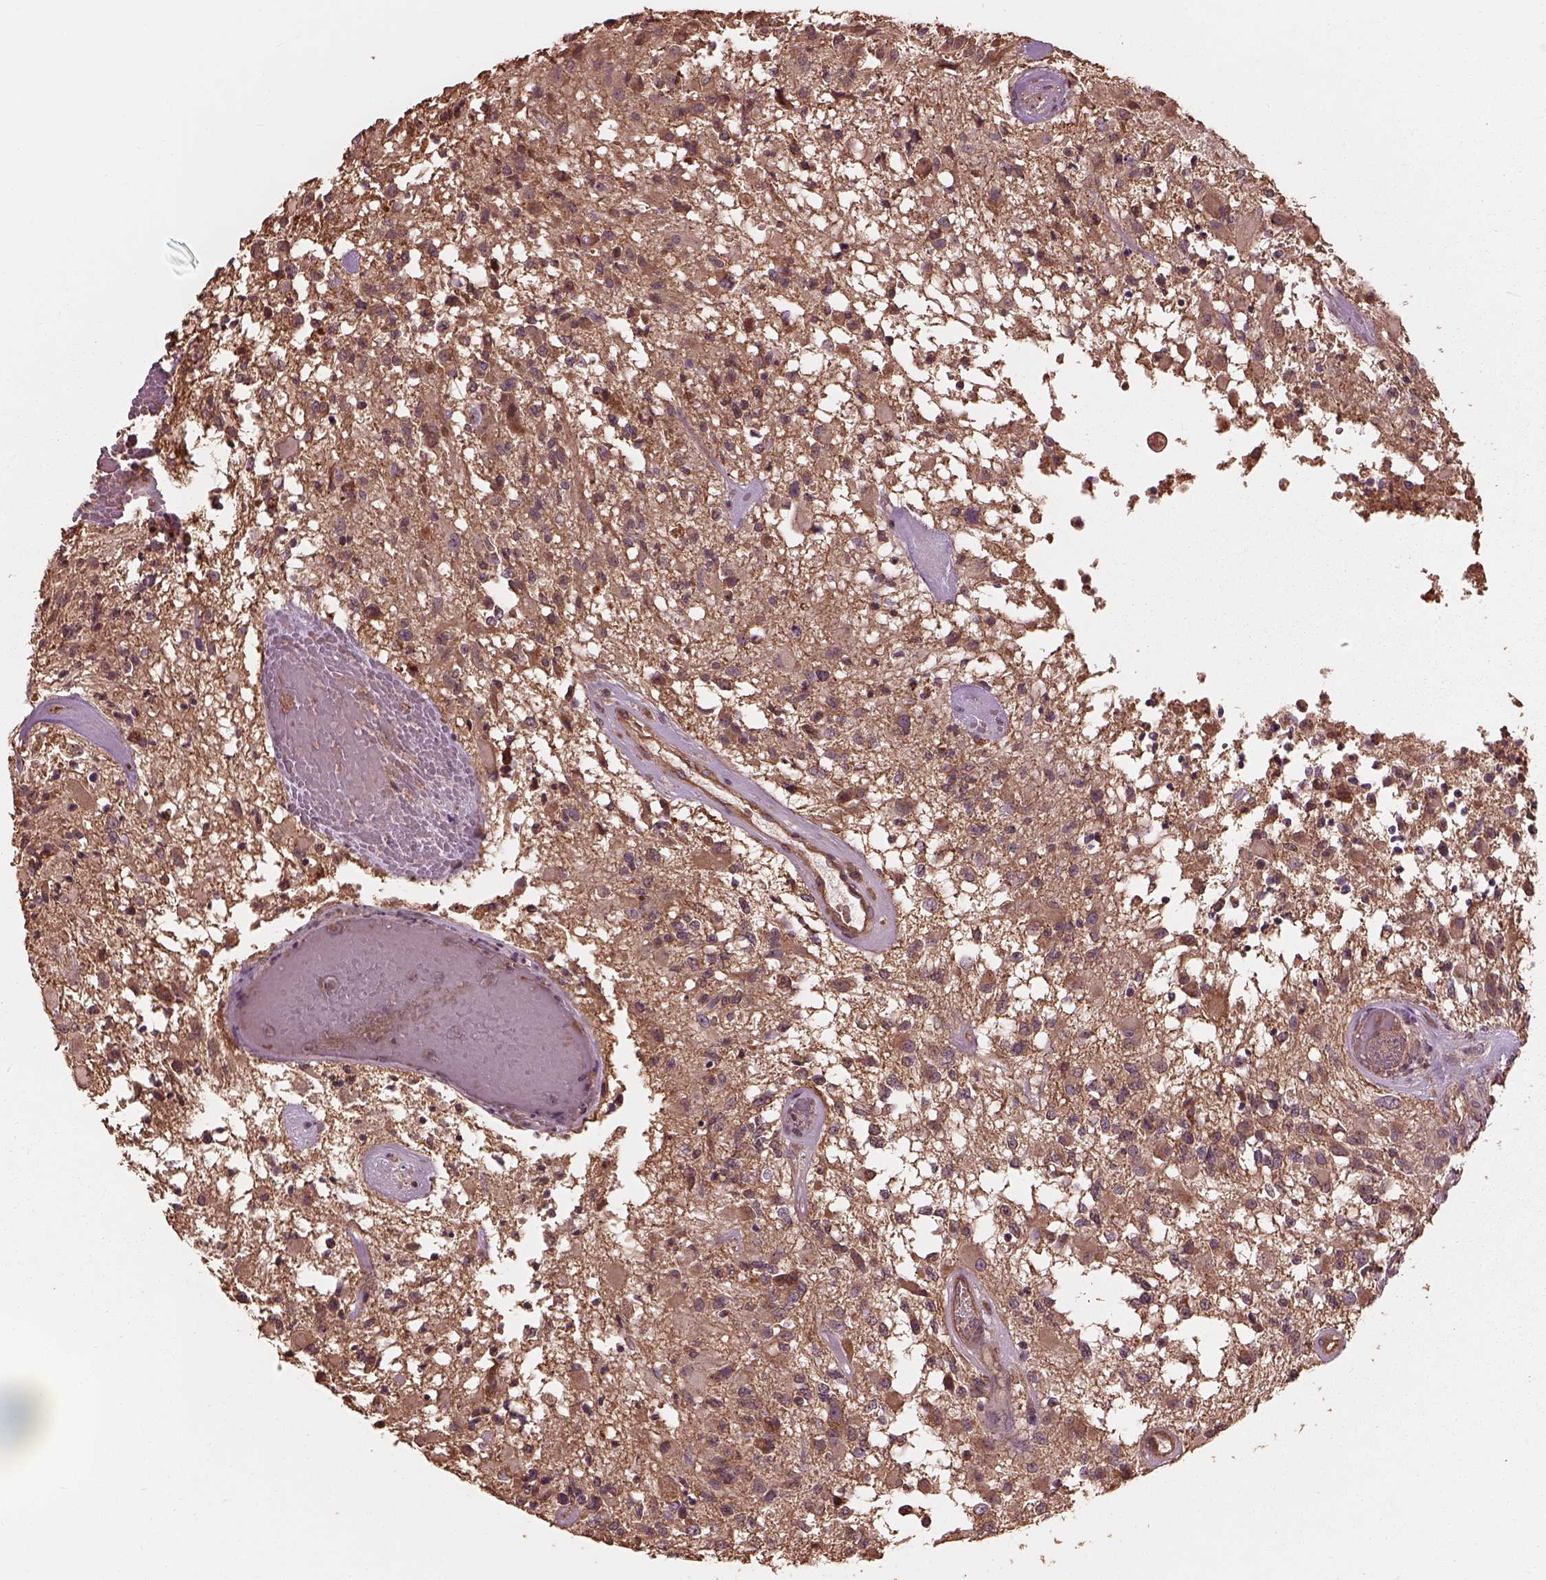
{"staining": {"intensity": "negative", "quantity": "none", "location": "none"}, "tissue": "glioma", "cell_type": "Tumor cells", "image_type": "cancer", "snomed": [{"axis": "morphology", "description": "Glioma, malignant, High grade"}, {"axis": "topography", "description": "Brain"}], "caption": "High magnification brightfield microscopy of glioma stained with DAB (3,3'-diaminobenzidine) (brown) and counterstained with hematoxylin (blue): tumor cells show no significant positivity.", "gene": "METTL4", "patient": {"sex": "female", "age": 63}}